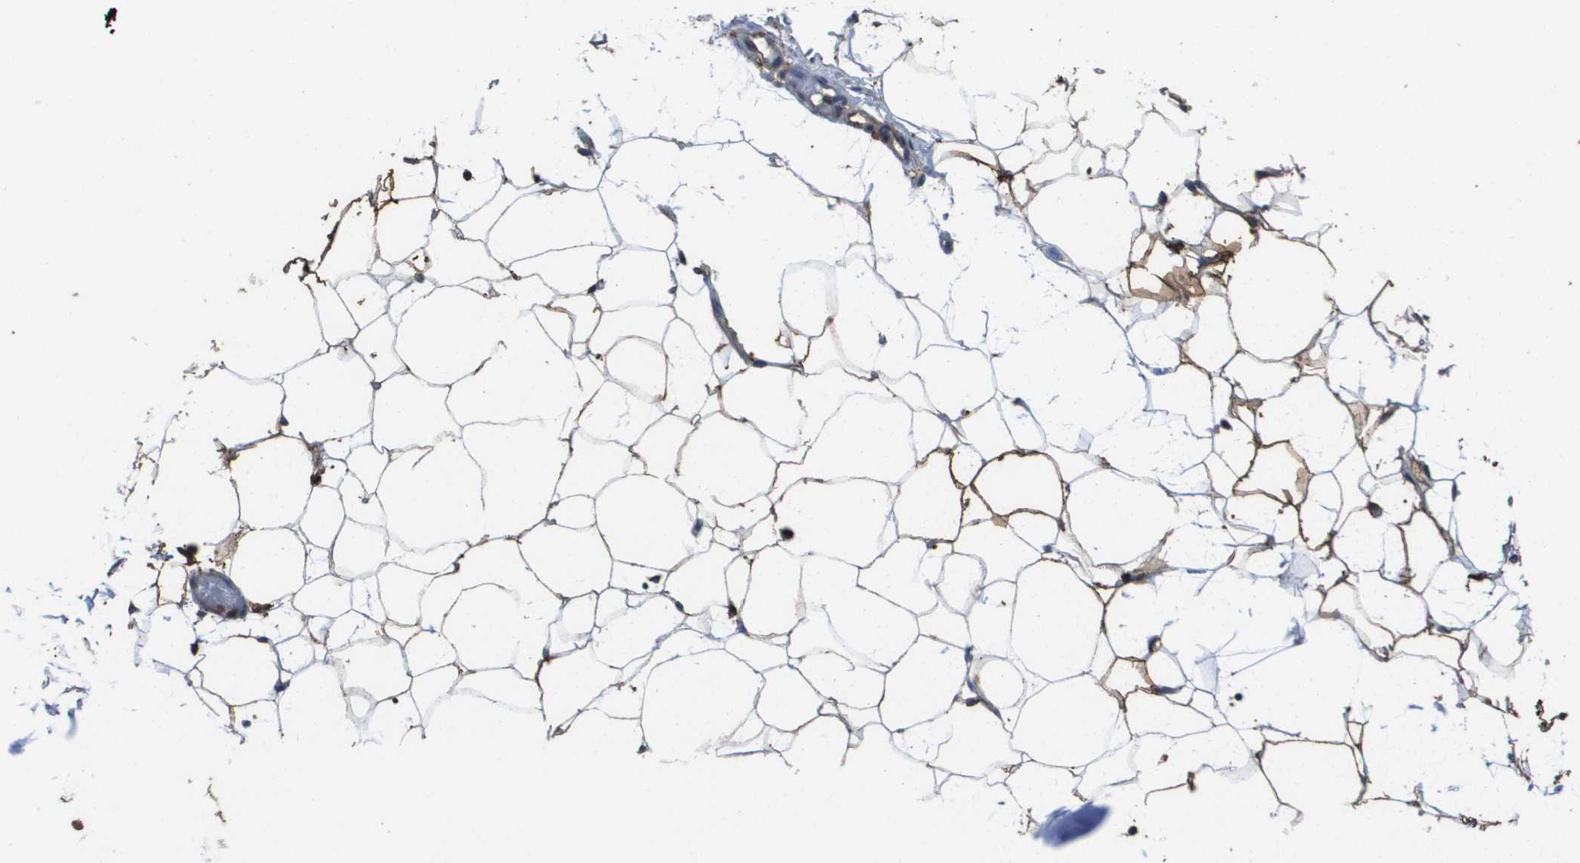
{"staining": {"intensity": "moderate", "quantity": "25%-75%", "location": "cytoplasmic/membranous"}, "tissue": "adipose tissue", "cell_type": "Adipocytes", "image_type": "normal", "snomed": [{"axis": "morphology", "description": "Normal tissue, NOS"}, {"axis": "topography", "description": "Breast"}, {"axis": "topography", "description": "Soft tissue"}], "caption": "IHC photomicrograph of unremarkable adipose tissue stained for a protein (brown), which reveals medium levels of moderate cytoplasmic/membranous expression in approximately 25%-75% of adipocytes.", "gene": "PASK", "patient": {"sex": "female", "age": 75}}